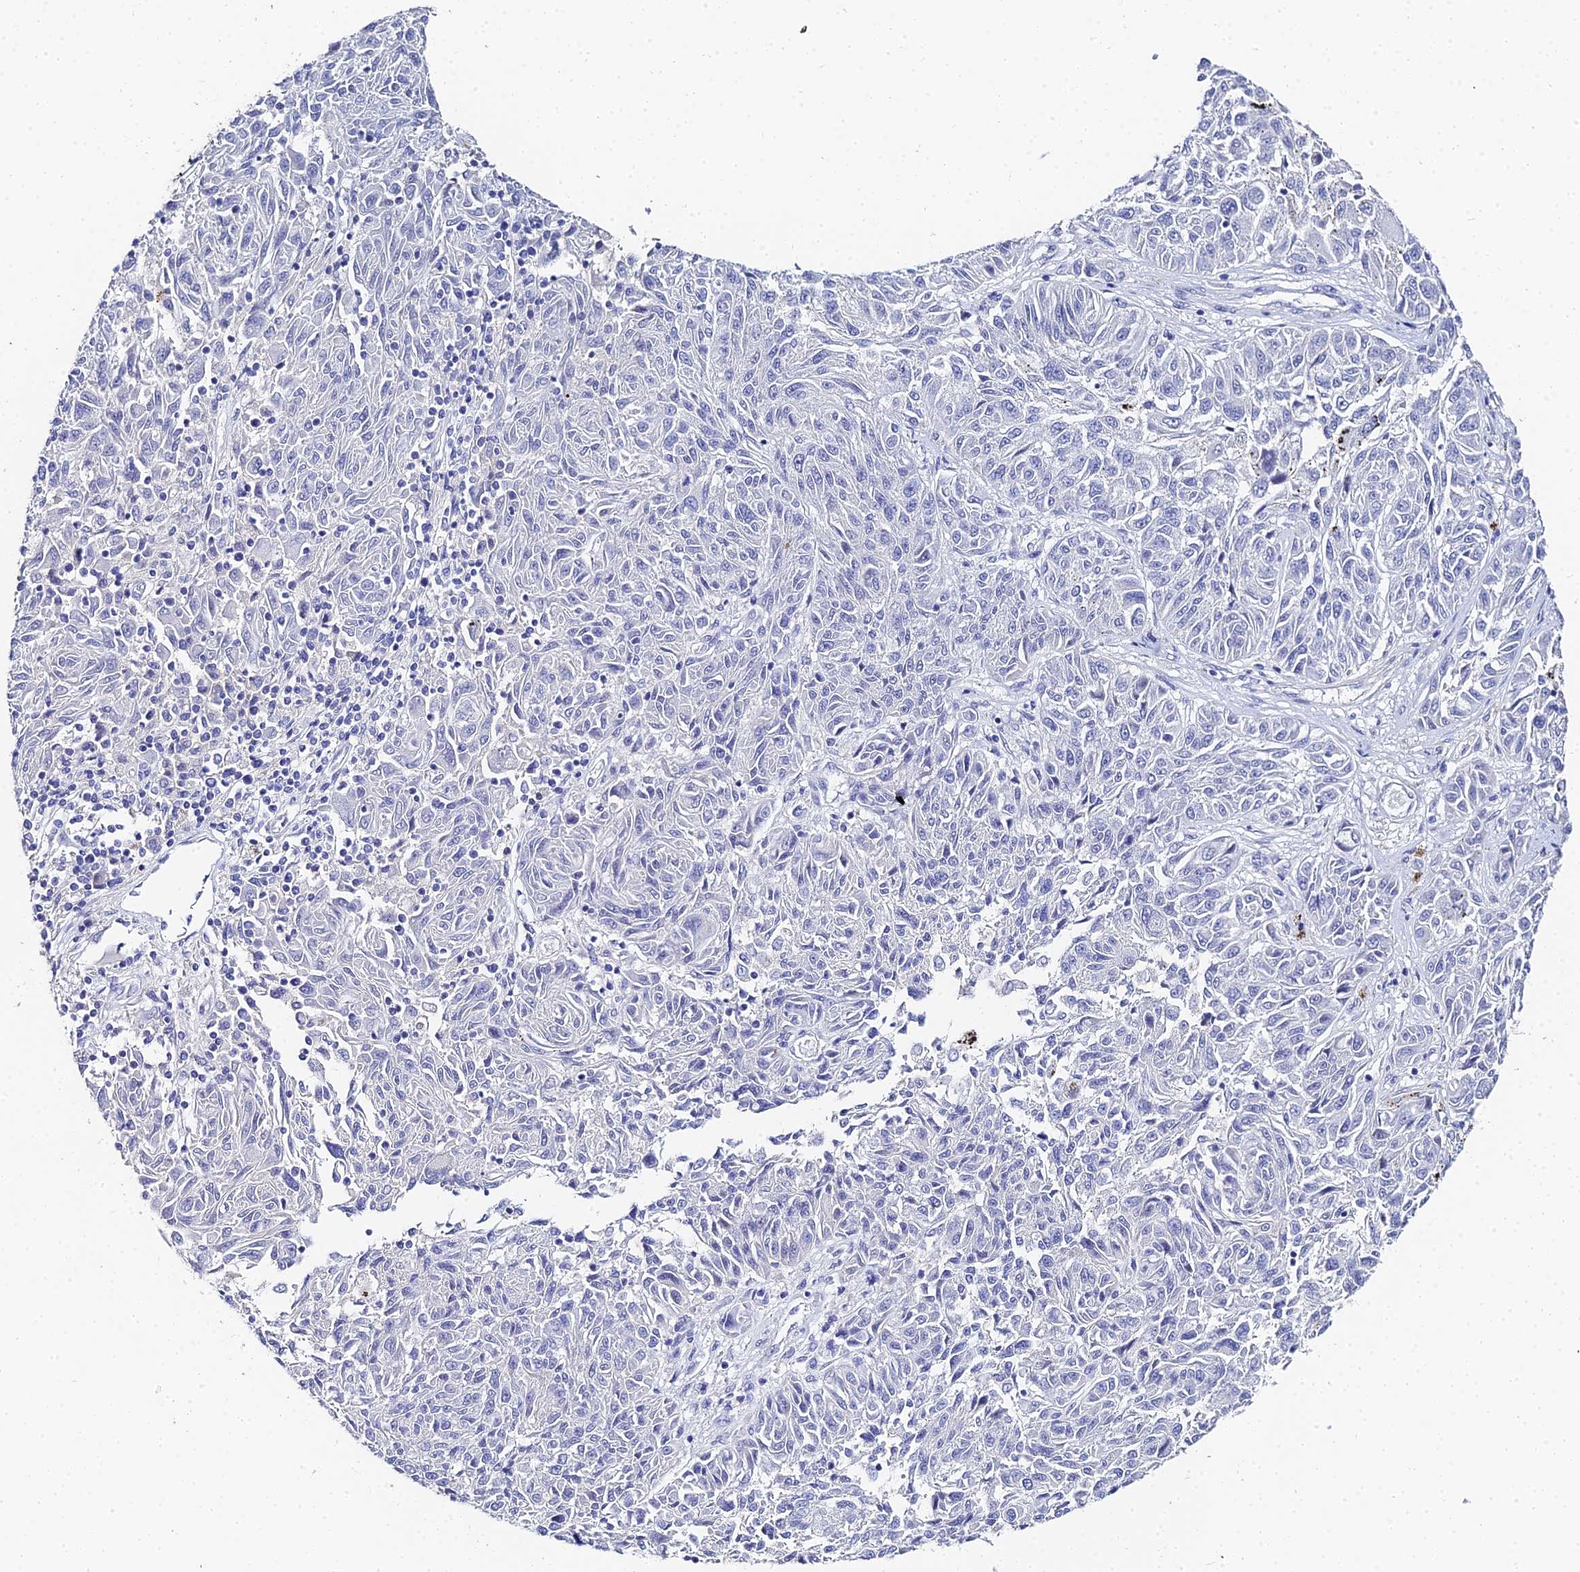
{"staining": {"intensity": "negative", "quantity": "none", "location": "none"}, "tissue": "melanoma", "cell_type": "Tumor cells", "image_type": "cancer", "snomed": [{"axis": "morphology", "description": "Malignant melanoma, NOS"}, {"axis": "topography", "description": "Skin"}], "caption": "This is an immunohistochemistry (IHC) image of melanoma. There is no staining in tumor cells.", "gene": "KRT17", "patient": {"sex": "male", "age": 53}}